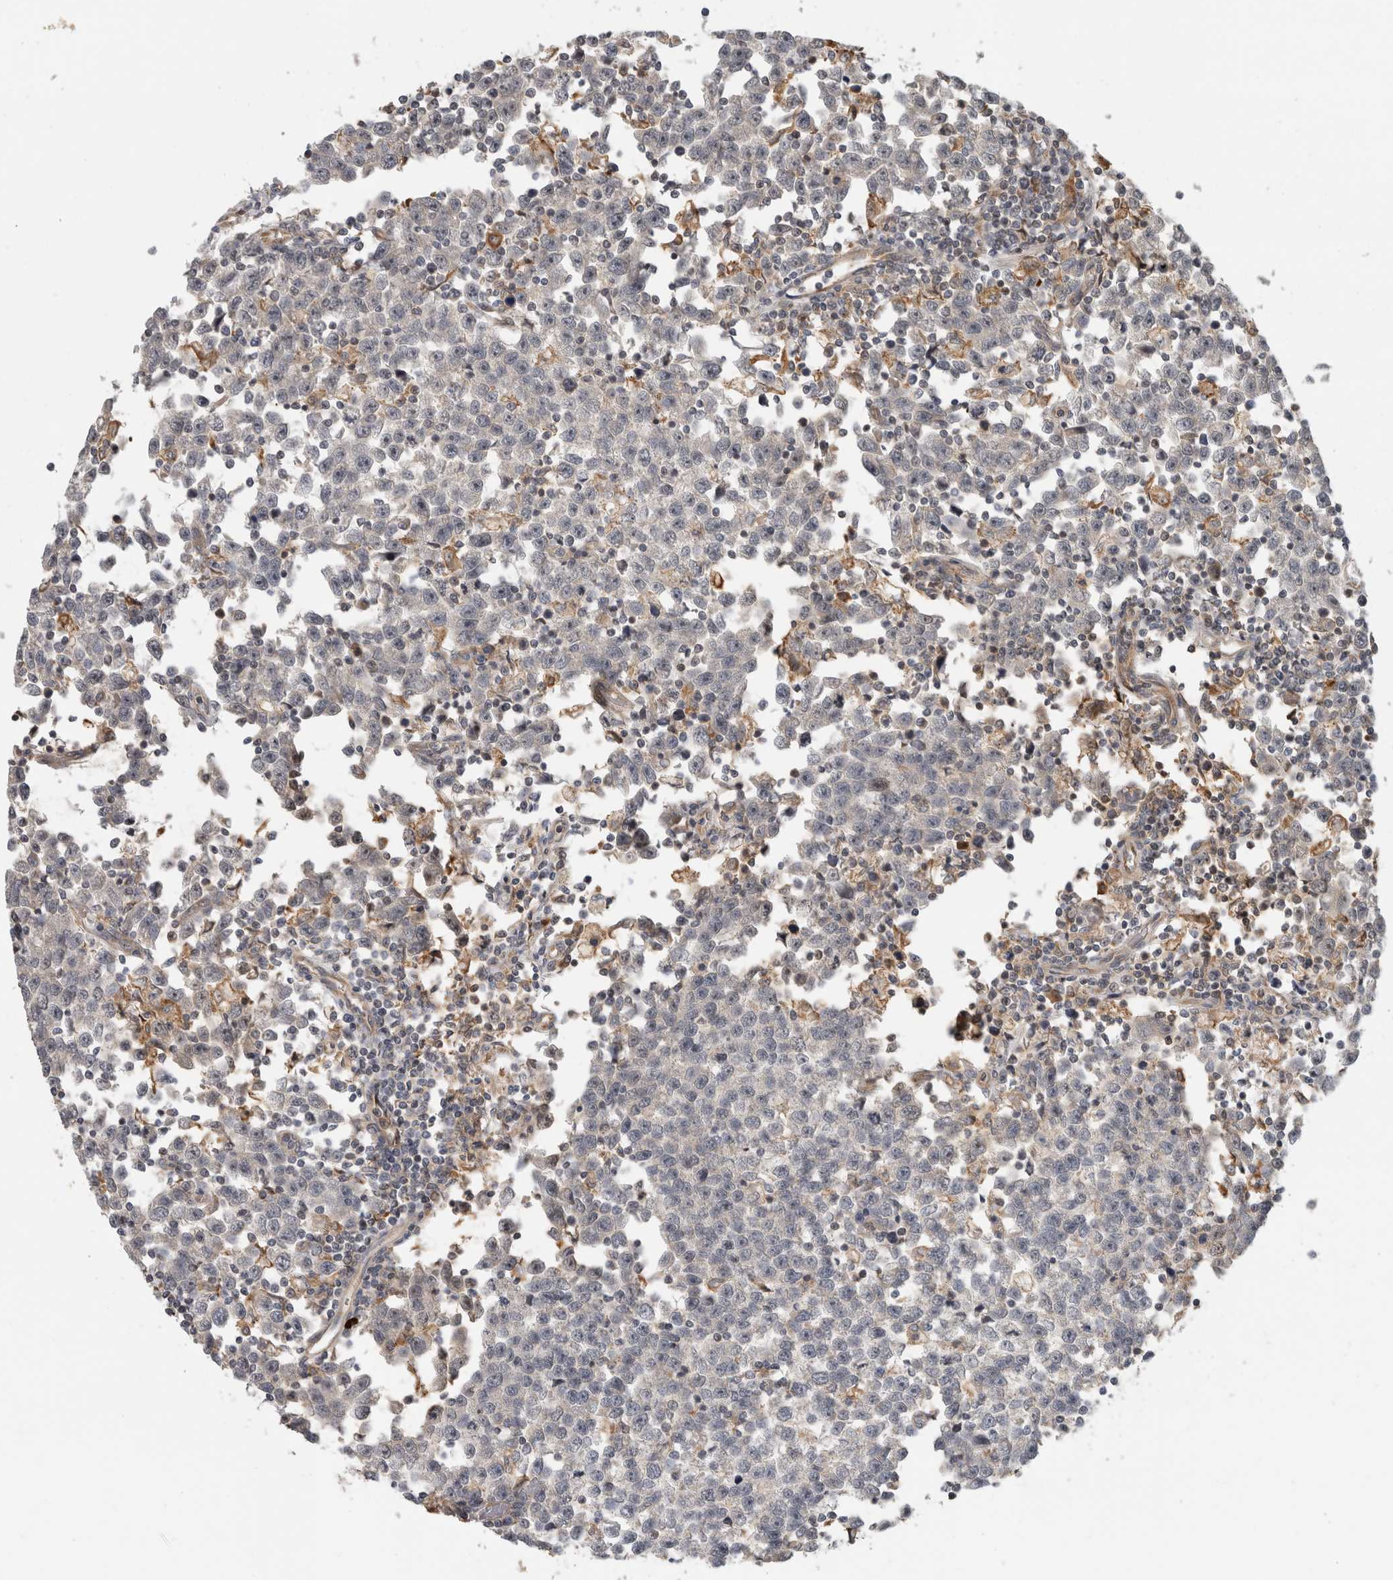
{"staining": {"intensity": "negative", "quantity": "none", "location": "none"}, "tissue": "testis cancer", "cell_type": "Tumor cells", "image_type": "cancer", "snomed": [{"axis": "morphology", "description": "Seminoma, NOS"}, {"axis": "topography", "description": "Testis"}], "caption": "High power microscopy histopathology image of an immunohistochemistry photomicrograph of seminoma (testis), revealing no significant expression in tumor cells.", "gene": "WASF2", "patient": {"sex": "male", "age": 43}}